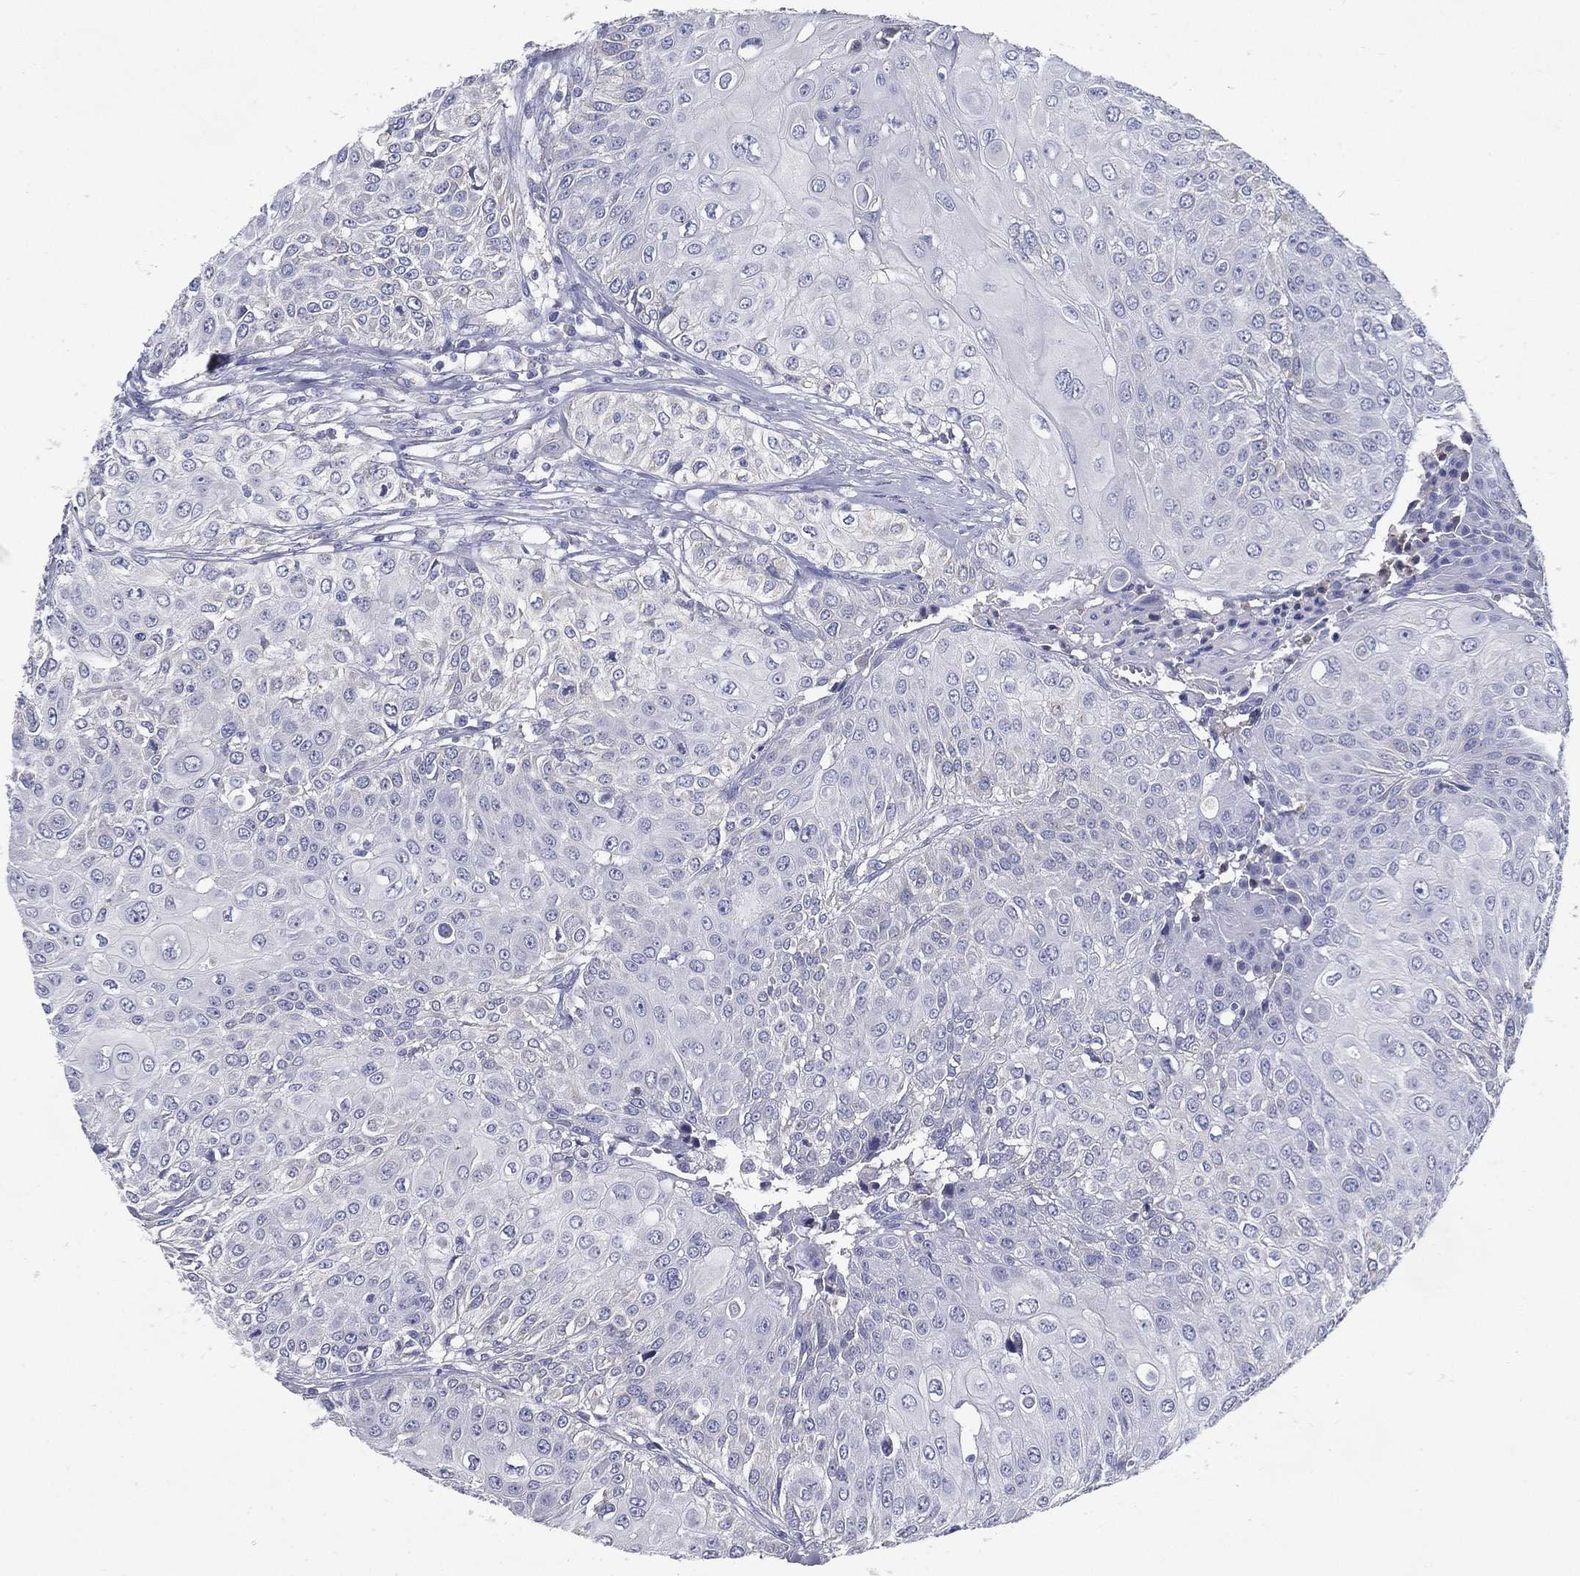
{"staining": {"intensity": "negative", "quantity": "none", "location": "none"}, "tissue": "urothelial cancer", "cell_type": "Tumor cells", "image_type": "cancer", "snomed": [{"axis": "morphology", "description": "Urothelial carcinoma, High grade"}, {"axis": "topography", "description": "Urinary bladder"}], "caption": "High-grade urothelial carcinoma was stained to show a protein in brown. There is no significant positivity in tumor cells.", "gene": "C19orf18", "patient": {"sex": "female", "age": 79}}